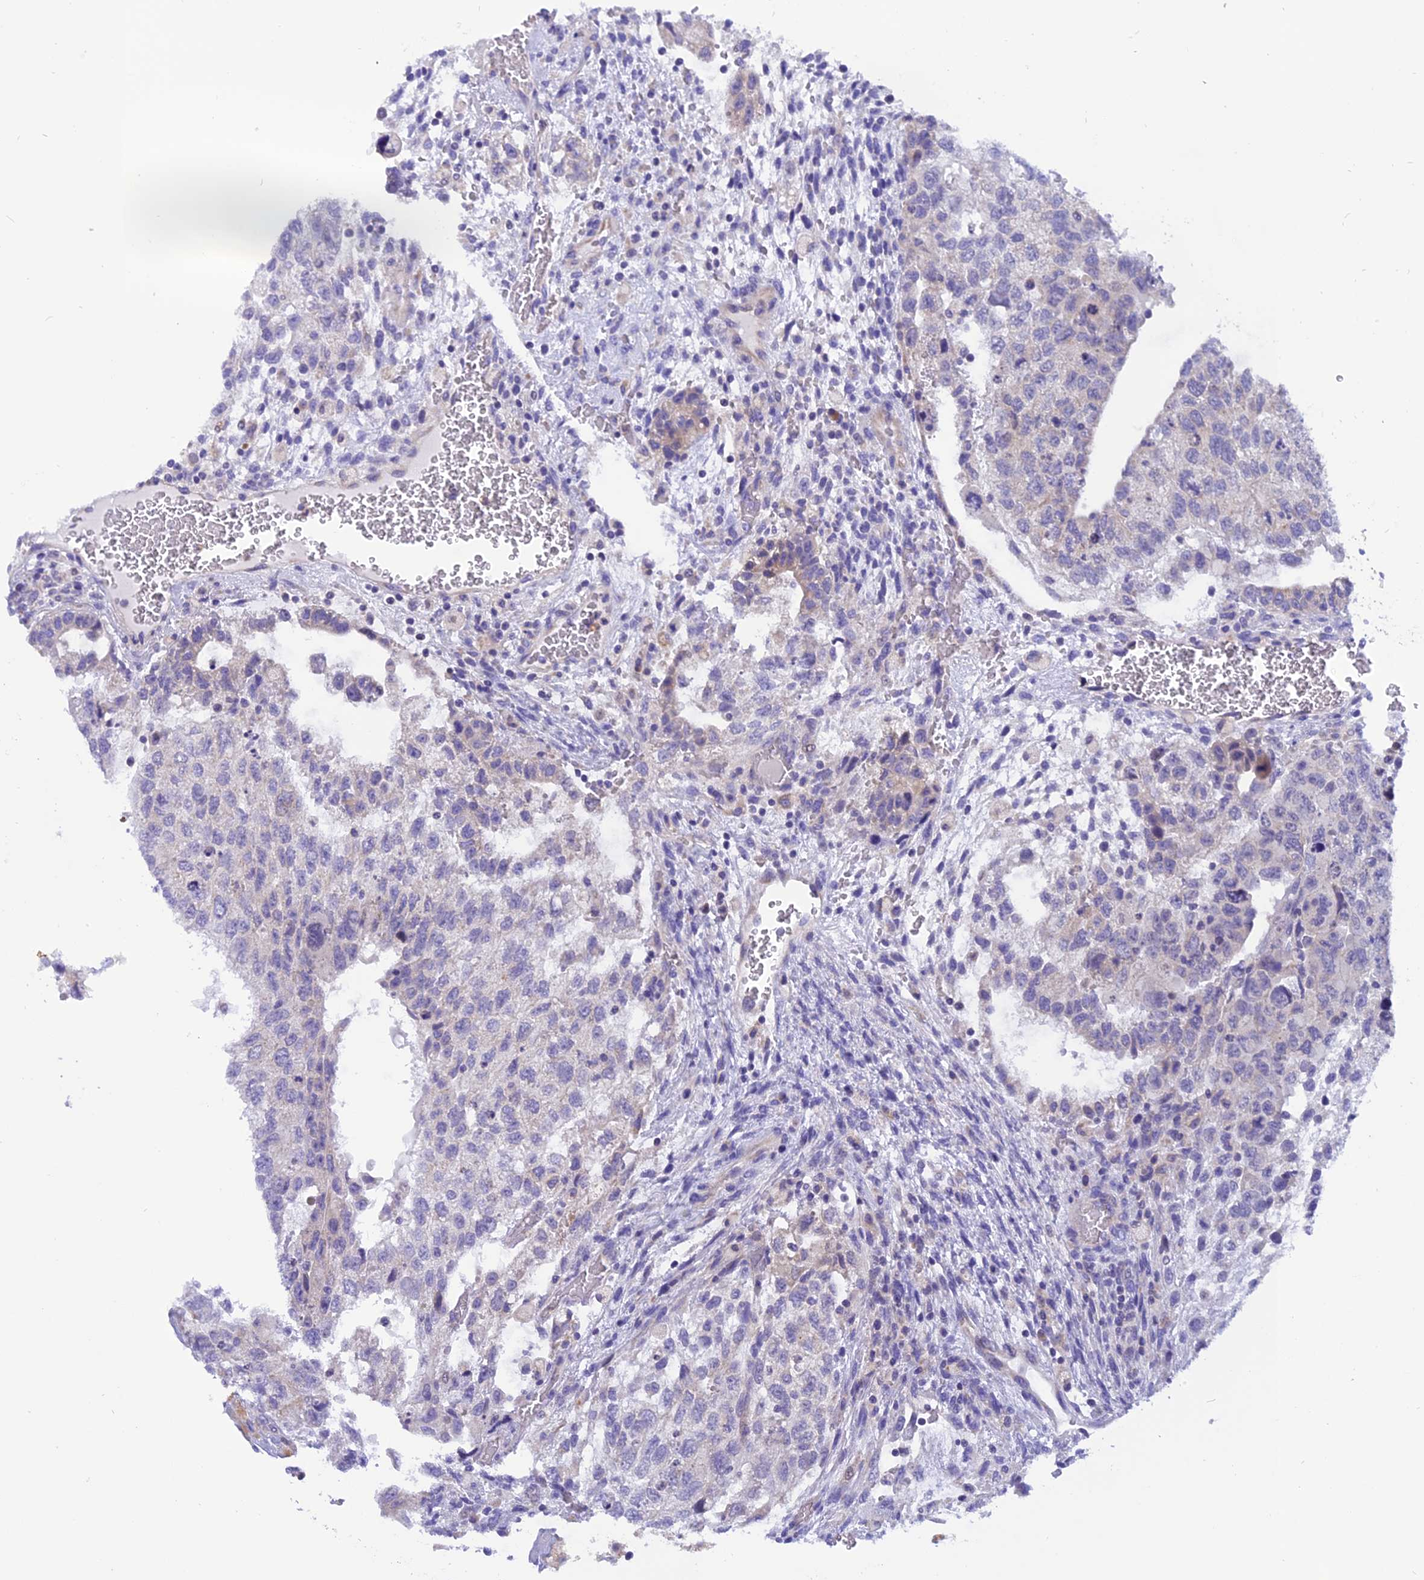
{"staining": {"intensity": "negative", "quantity": "none", "location": "none"}, "tissue": "testis cancer", "cell_type": "Tumor cells", "image_type": "cancer", "snomed": [{"axis": "morphology", "description": "Normal tissue, NOS"}, {"axis": "morphology", "description": "Carcinoma, Embryonal, NOS"}, {"axis": "topography", "description": "Testis"}], "caption": "Immunohistochemistry (IHC) of human testis embryonal carcinoma reveals no expression in tumor cells. (Brightfield microscopy of DAB immunohistochemistry at high magnification).", "gene": "TRIM3", "patient": {"sex": "male", "age": 36}}